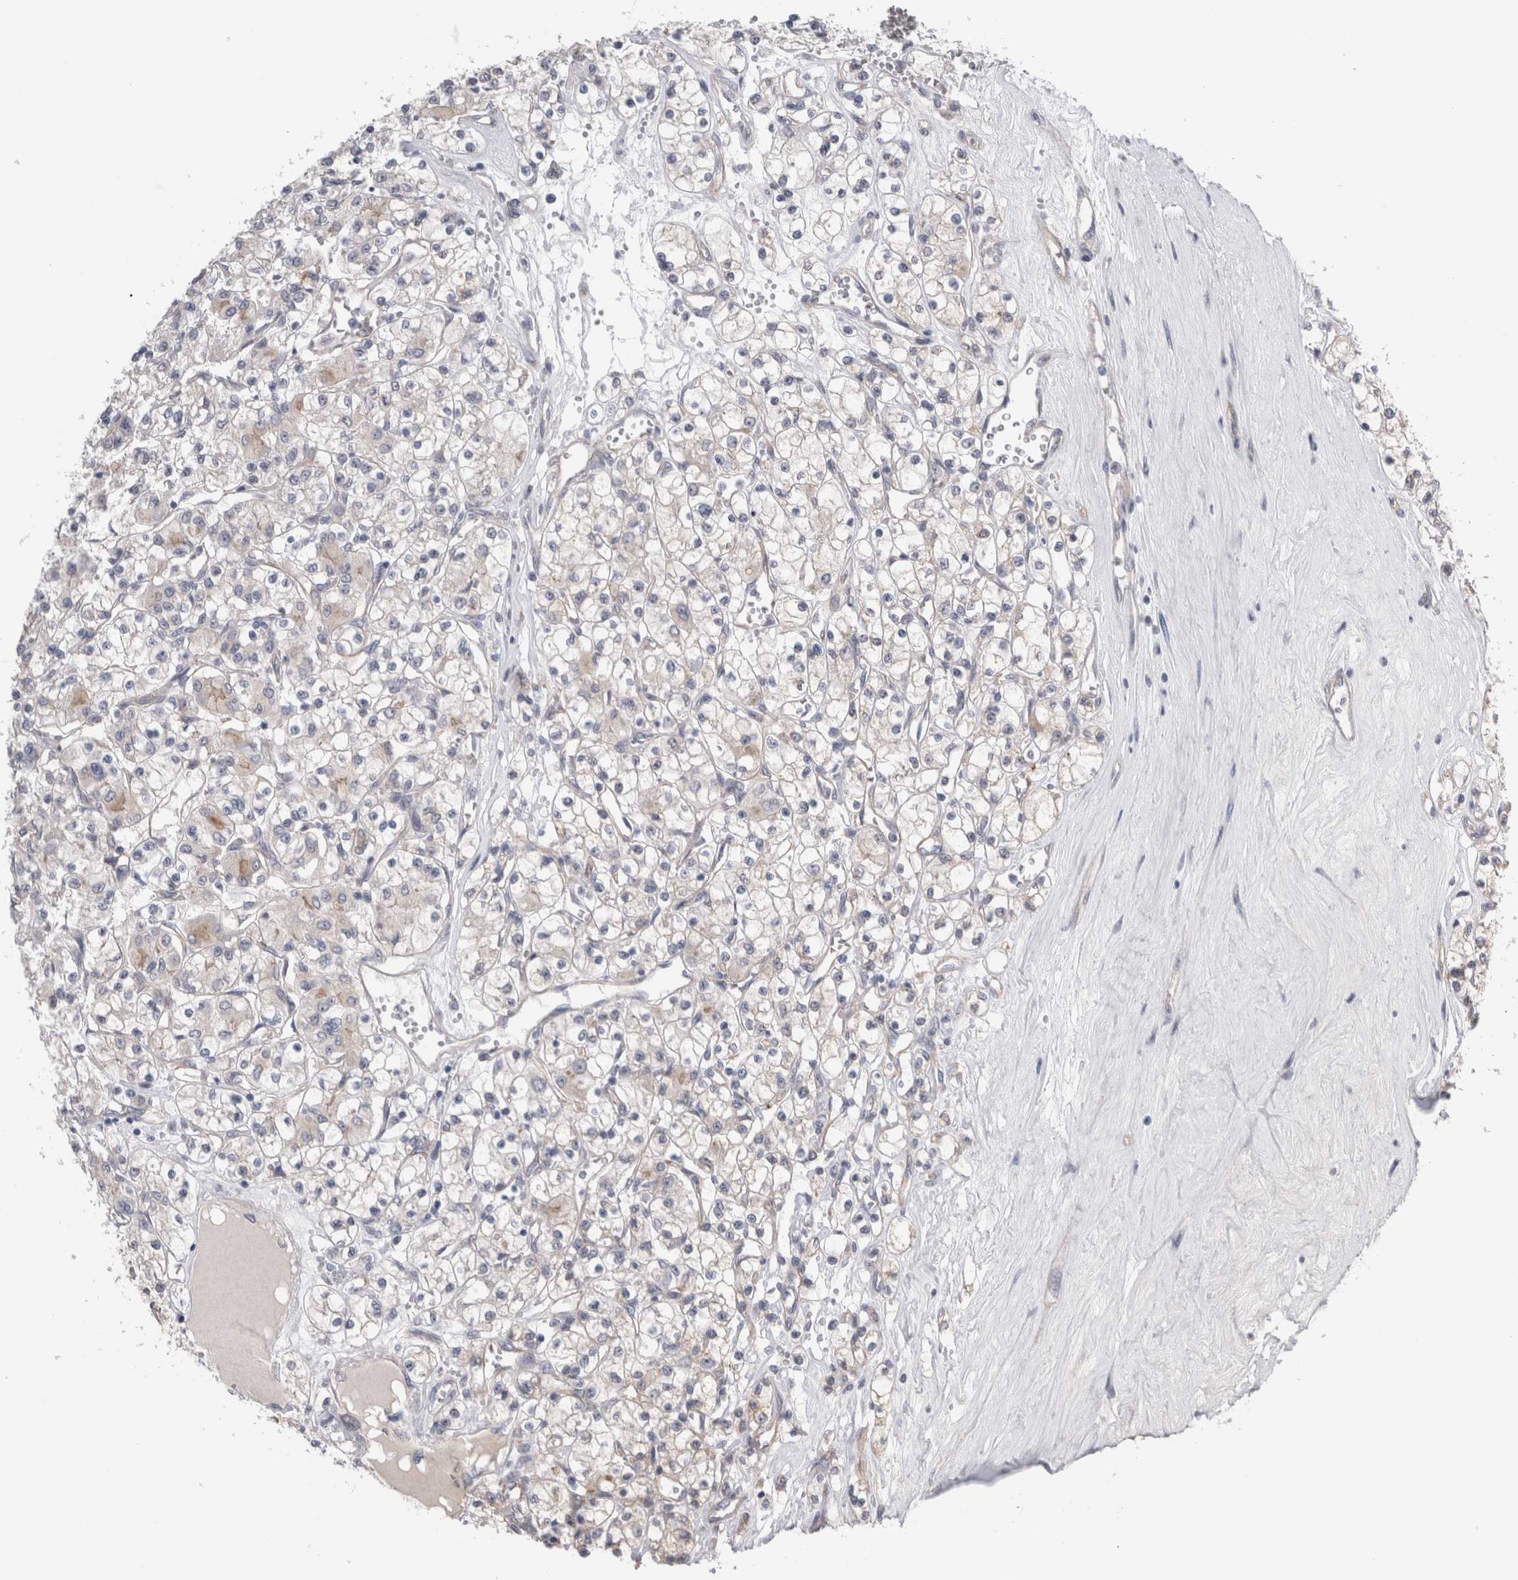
{"staining": {"intensity": "negative", "quantity": "none", "location": "none"}, "tissue": "renal cancer", "cell_type": "Tumor cells", "image_type": "cancer", "snomed": [{"axis": "morphology", "description": "Adenocarcinoma, NOS"}, {"axis": "topography", "description": "Kidney"}], "caption": "Immunohistochemical staining of renal adenocarcinoma demonstrates no significant expression in tumor cells.", "gene": "TAFA5", "patient": {"sex": "female", "age": 59}}